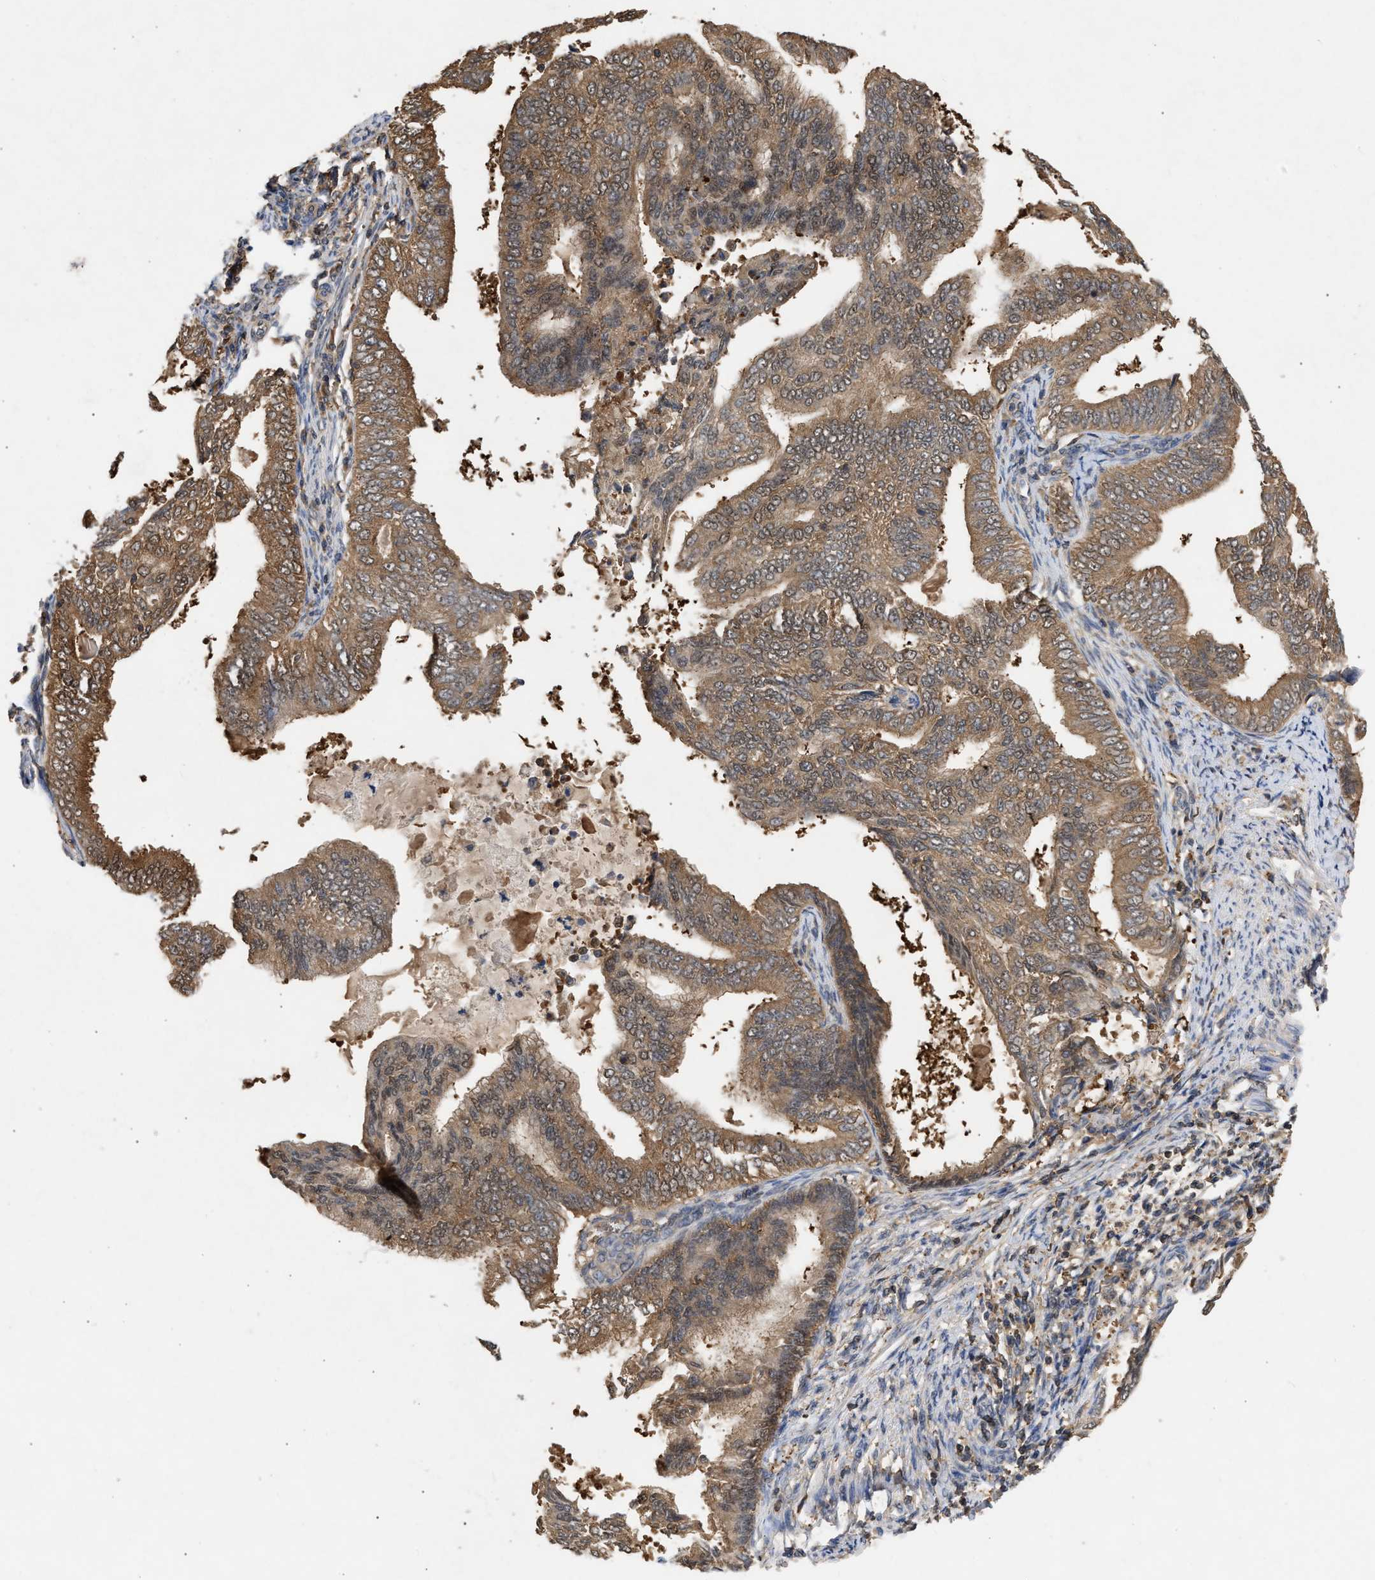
{"staining": {"intensity": "moderate", "quantity": ">75%", "location": "cytoplasmic/membranous,nuclear"}, "tissue": "endometrial cancer", "cell_type": "Tumor cells", "image_type": "cancer", "snomed": [{"axis": "morphology", "description": "Adenocarcinoma, NOS"}, {"axis": "topography", "description": "Endometrium"}], "caption": "A micrograph showing moderate cytoplasmic/membranous and nuclear expression in approximately >75% of tumor cells in endometrial adenocarcinoma, as visualized by brown immunohistochemical staining.", "gene": "FITM1", "patient": {"sex": "female", "age": 58}}